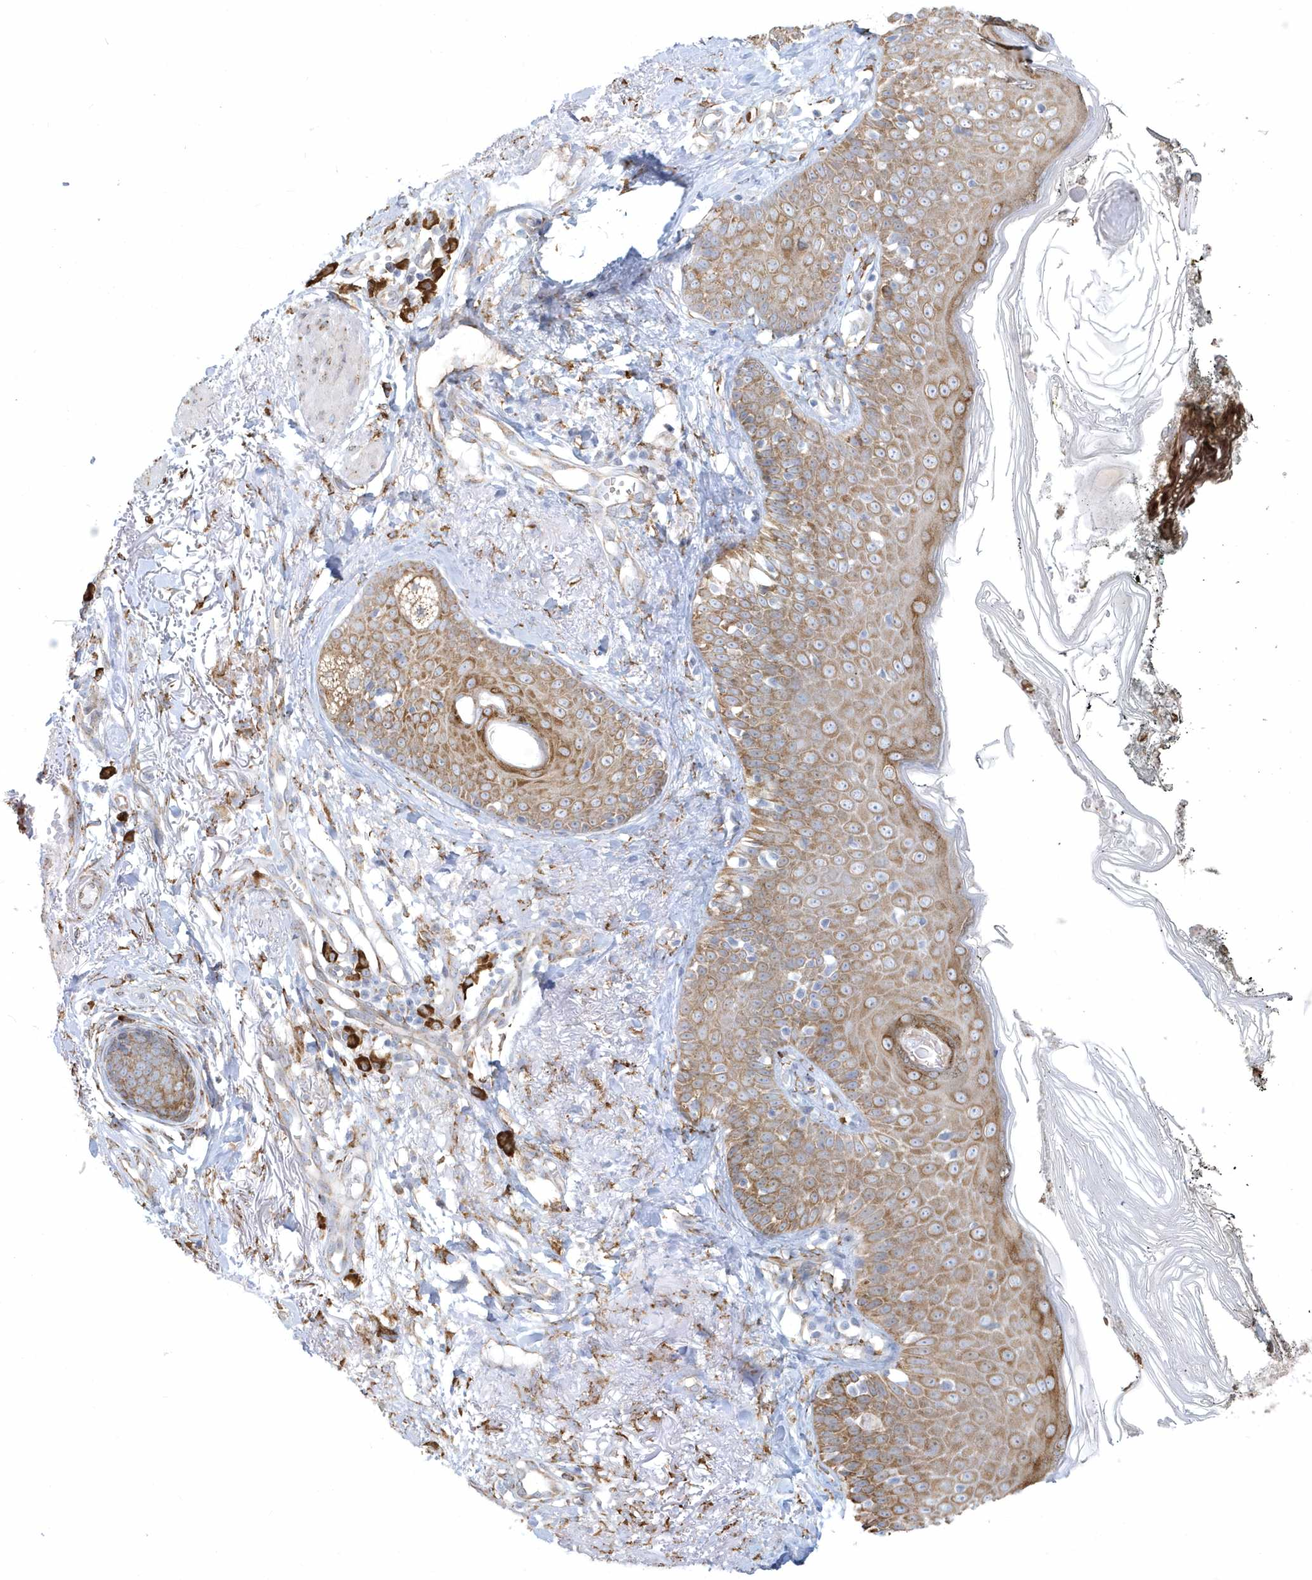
{"staining": {"intensity": "moderate", "quantity": ">75%", "location": "cytoplasmic/membranous"}, "tissue": "skin cancer", "cell_type": "Tumor cells", "image_type": "cancer", "snomed": [{"axis": "morphology", "description": "Normal tissue, NOS"}, {"axis": "morphology", "description": "Basal cell carcinoma"}, {"axis": "topography", "description": "Skin"}], "caption": "IHC micrograph of neoplastic tissue: basal cell carcinoma (skin) stained using immunohistochemistry reveals medium levels of moderate protein expression localized specifically in the cytoplasmic/membranous of tumor cells, appearing as a cytoplasmic/membranous brown color.", "gene": "DCAF1", "patient": {"sex": "male", "age": 64}}